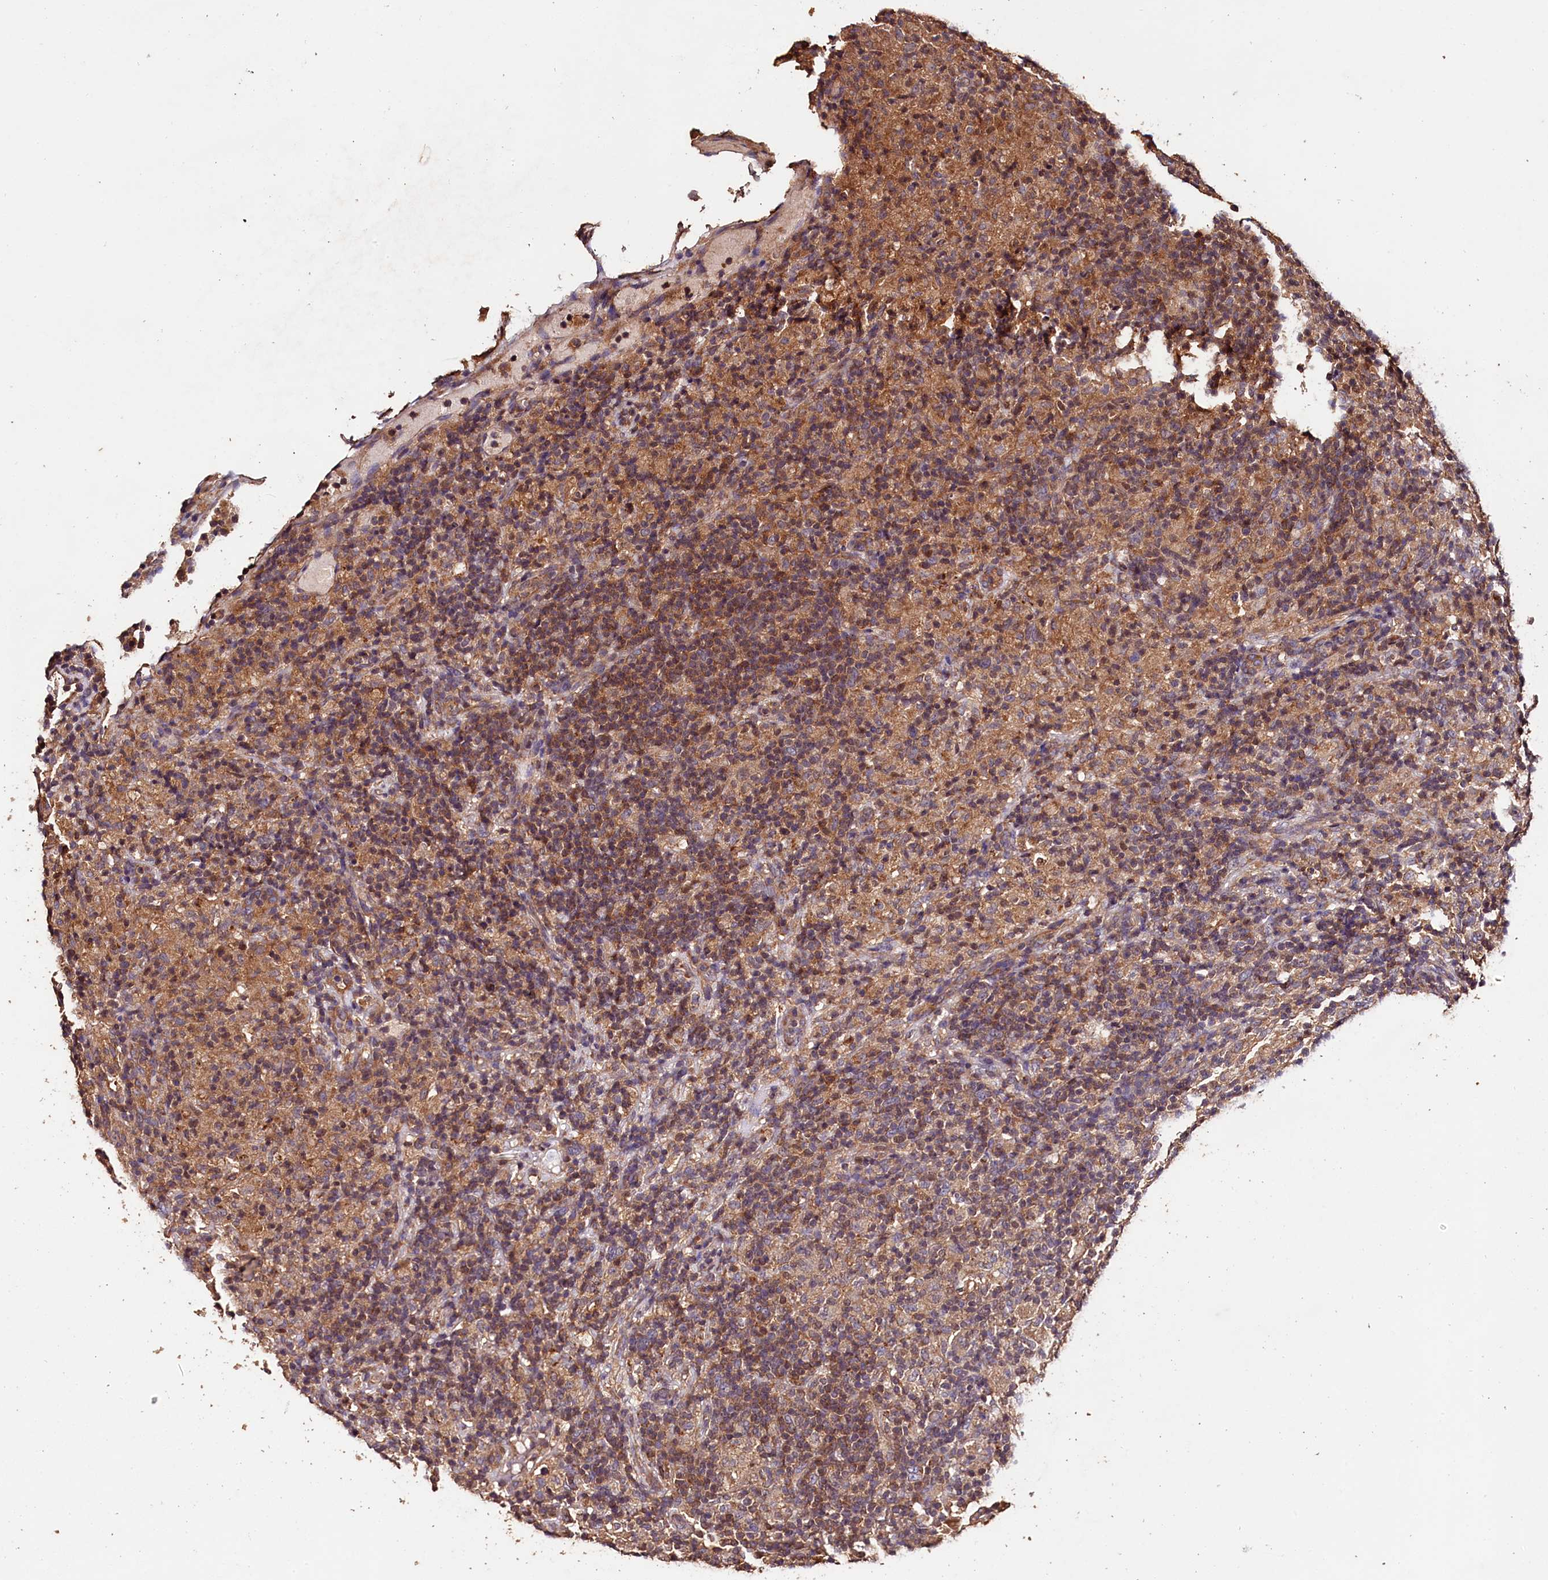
{"staining": {"intensity": "weak", "quantity": ">75%", "location": "cytoplasmic/membranous"}, "tissue": "lymphoma", "cell_type": "Tumor cells", "image_type": "cancer", "snomed": [{"axis": "morphology", "description": "Hodgkin's disease, NOS"}, {"axis": "topography", "description": "Lymph node"}], "caption": "There is low levels of weak cytoplasmic/membranous expression in tumor cells of Hodgkin's disease, as demonstrated by immunohistochemical staining (brown color).", "gene": "OAS3", "patient": {"sex": "male", "age": 70}}